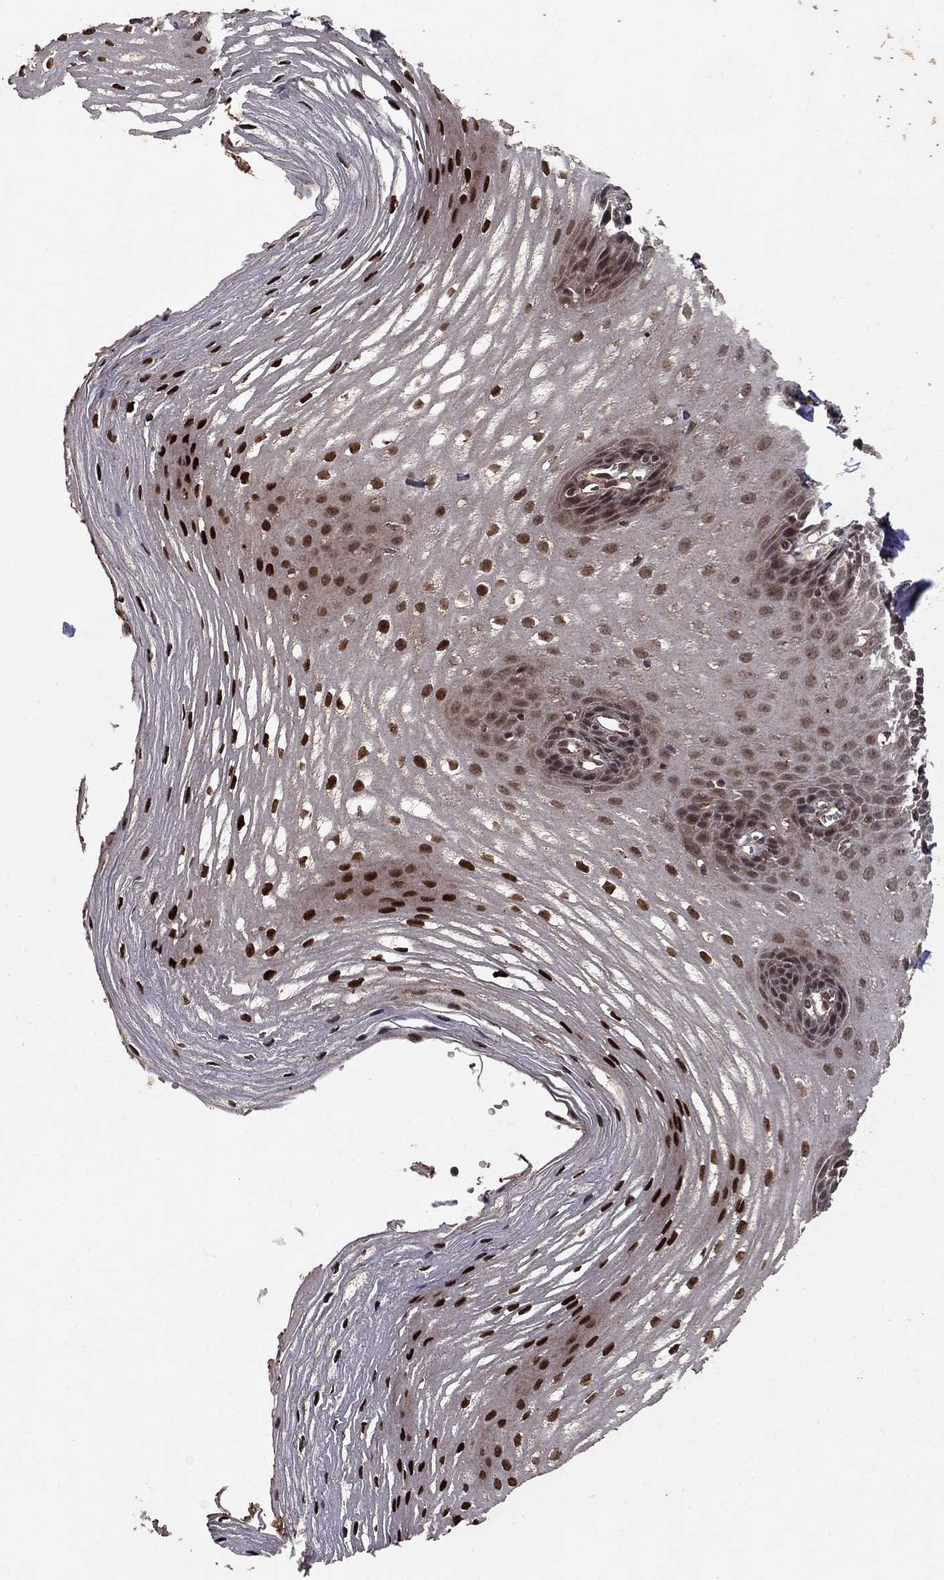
{"staining": {"intensity": "strong", "quantity": "25%-75%", "location": "nuclear"}, "tissue": "esophagus", "cell_type": "Squamous epithelial cells", "image_type": "normal", "snomed": [{"axis": "morphology", "description": "Normal tissue, NOS"}, {"axis": "topography", "description": "Esophagus"}], "caption": "Immunohistochemistry (IHC) photomicrograph of benign esophagus: esophagus stained using immunohistochemistry (IHC) demonstrates high levels of strong protein expression localized specifically in the nuclear of squamous epithelial cells, appearing as a nuclear brown color.", "gene": "PRDM1", "patient": {"sex": "male", "age": 72}}